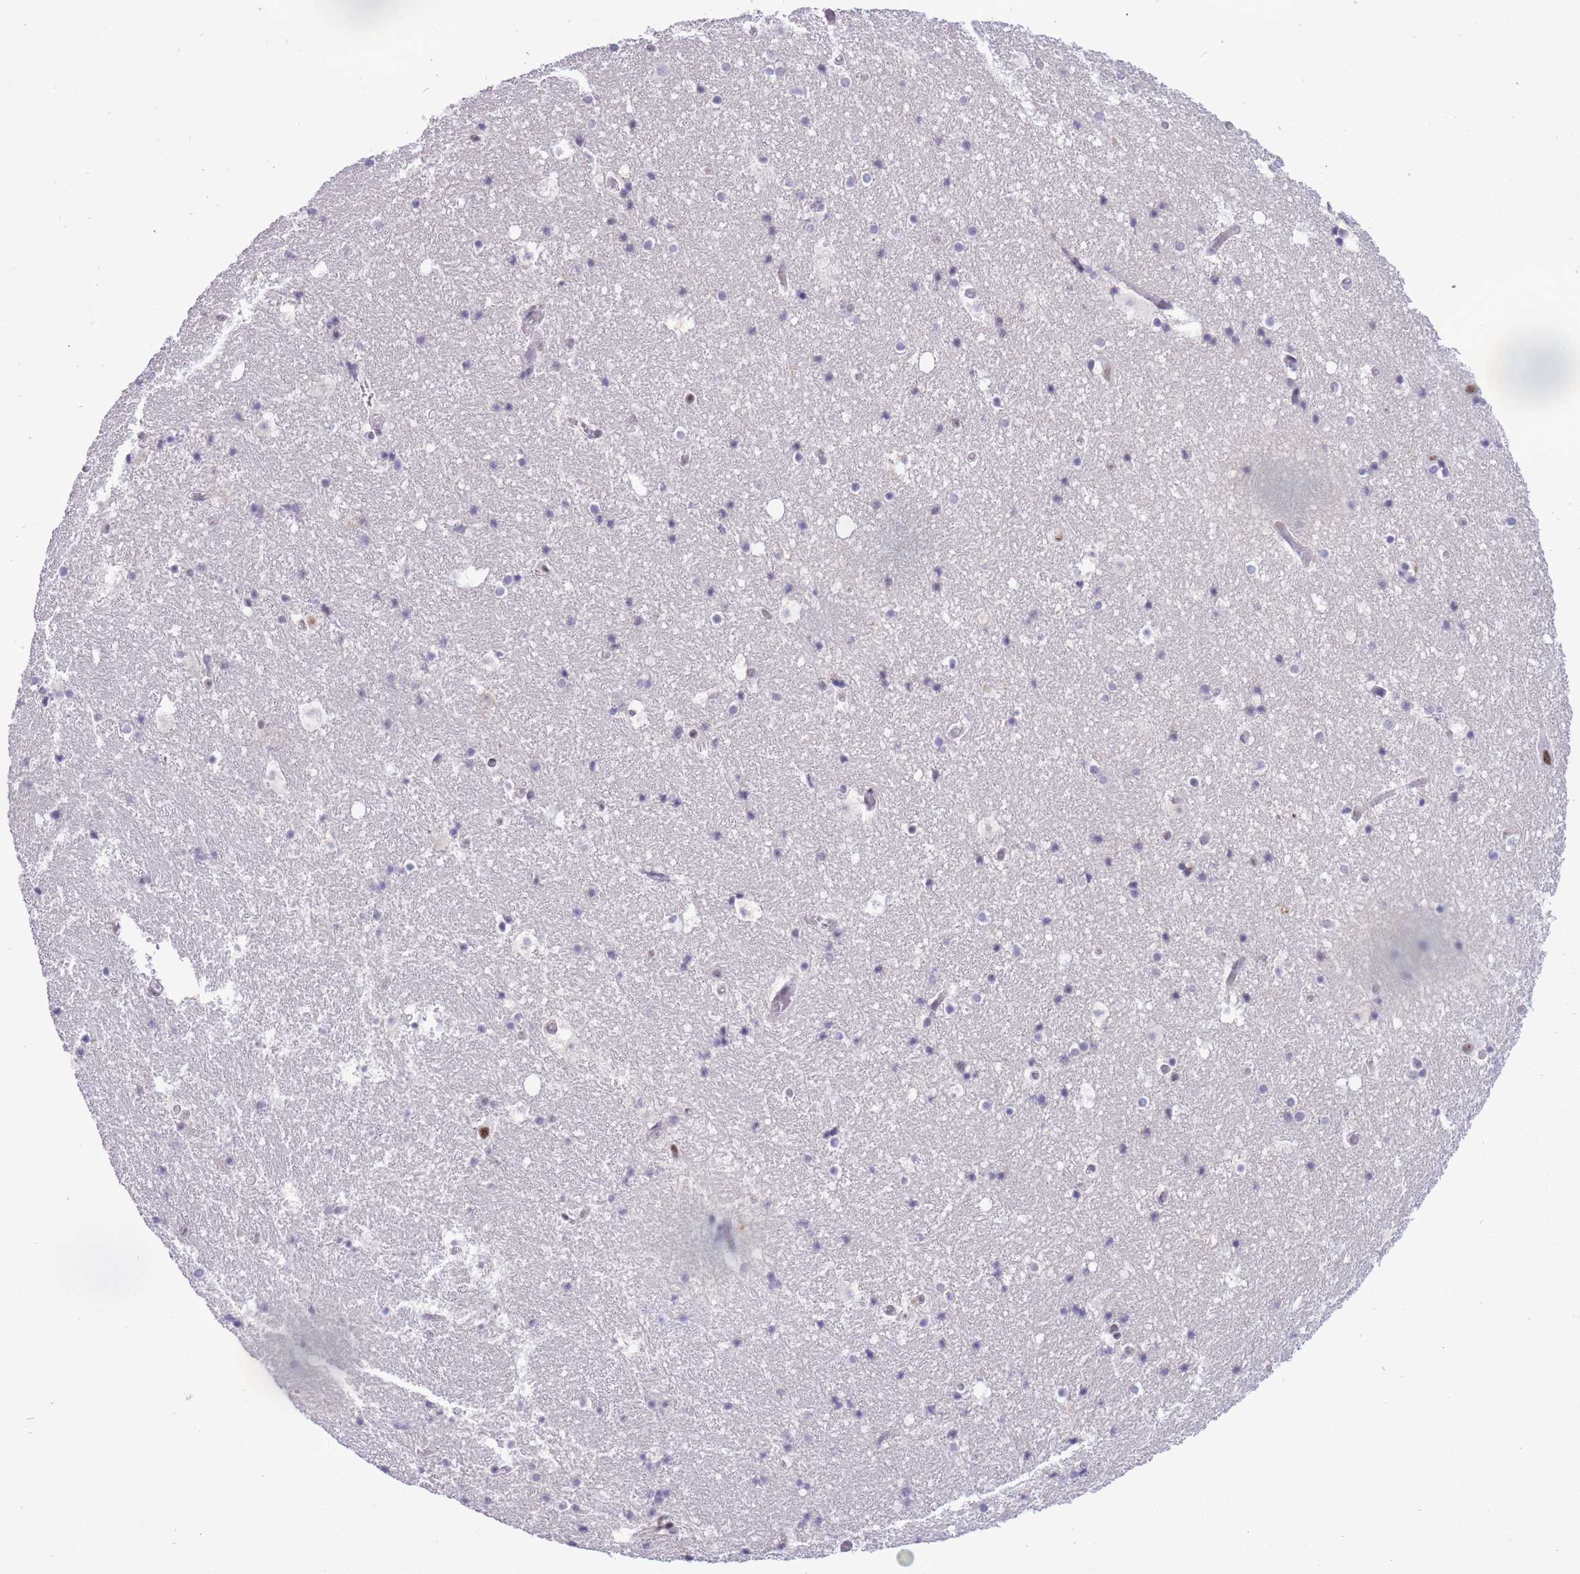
{"staining": {"intensity": "negative", "quantity": "none", "location": "none"}, "tissue": "hippocampus", "cell_type": "Glial cells", "image_type": "normal", "snomed": [{"axis": "morphology", "description": "Normal tissue, NOS"}, {"axis": "topography", "description": "Hippocampus"}], "caption": "A photomicrograph of hippocampus stained for a protein exhibits no brown staining in glial cells. Brightfield microscopy of immunohistochemistry (IHC) stained with DAB (3,3'-diaminobenzidine) (brown) and hematoxylin (blue), captured at high magnification.", "gene": "CYP2B6", "patient": {"sex": "female", "age": 52}}